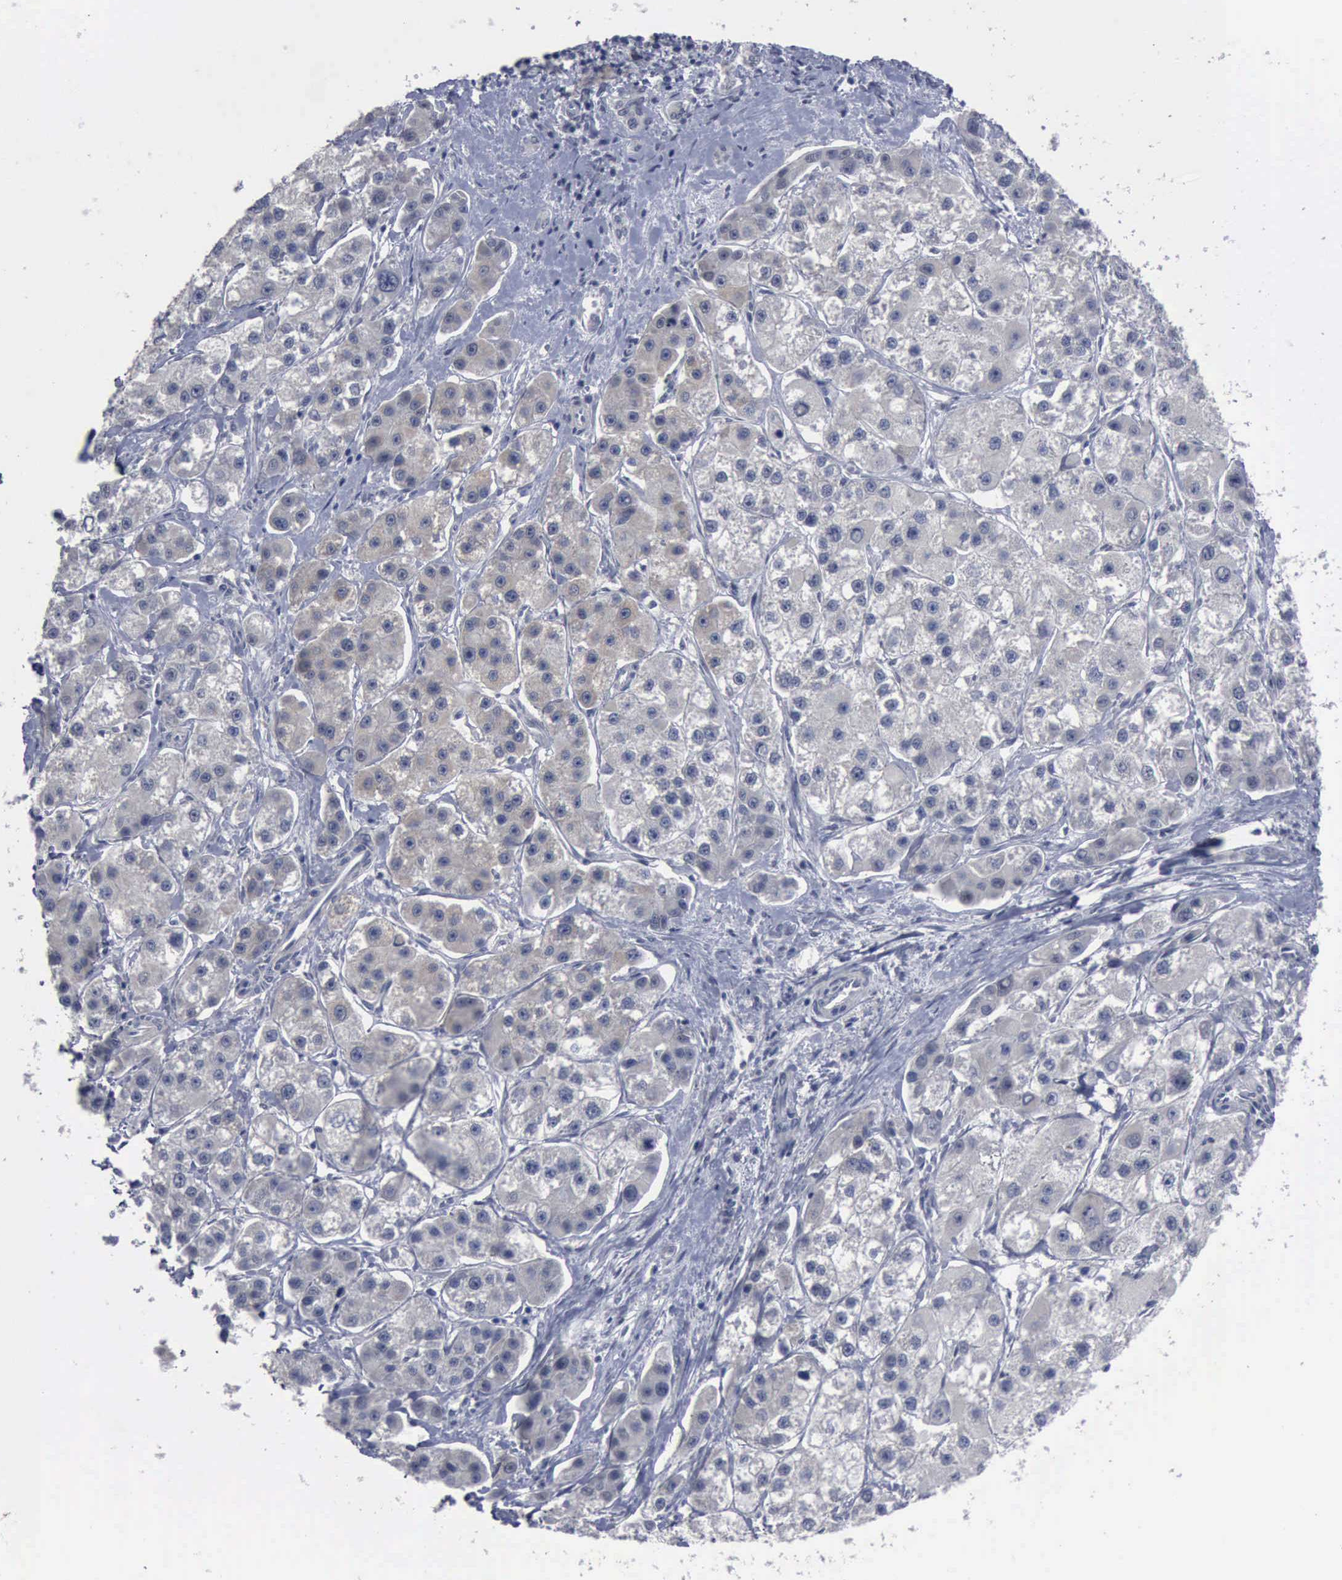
{"staining": {"intensity": "negative", "quantity": "none", "location": "none"}, "tissue": "liver cancer", "cell_type": "Tumor cells", "image_type": "cancer", "snomed": [{"axis": "morphology", "description": "Carcinoma, Hepatocellular, NOS"}, {"axis": "topography", "description": "Liver"}], "caption": "The micrograph reveals no staining of tumor cells in liver cancer (hepatocellular carcinoma).", "gene": "MYO18B", "patient": {"sex": "female", "age": 85}}